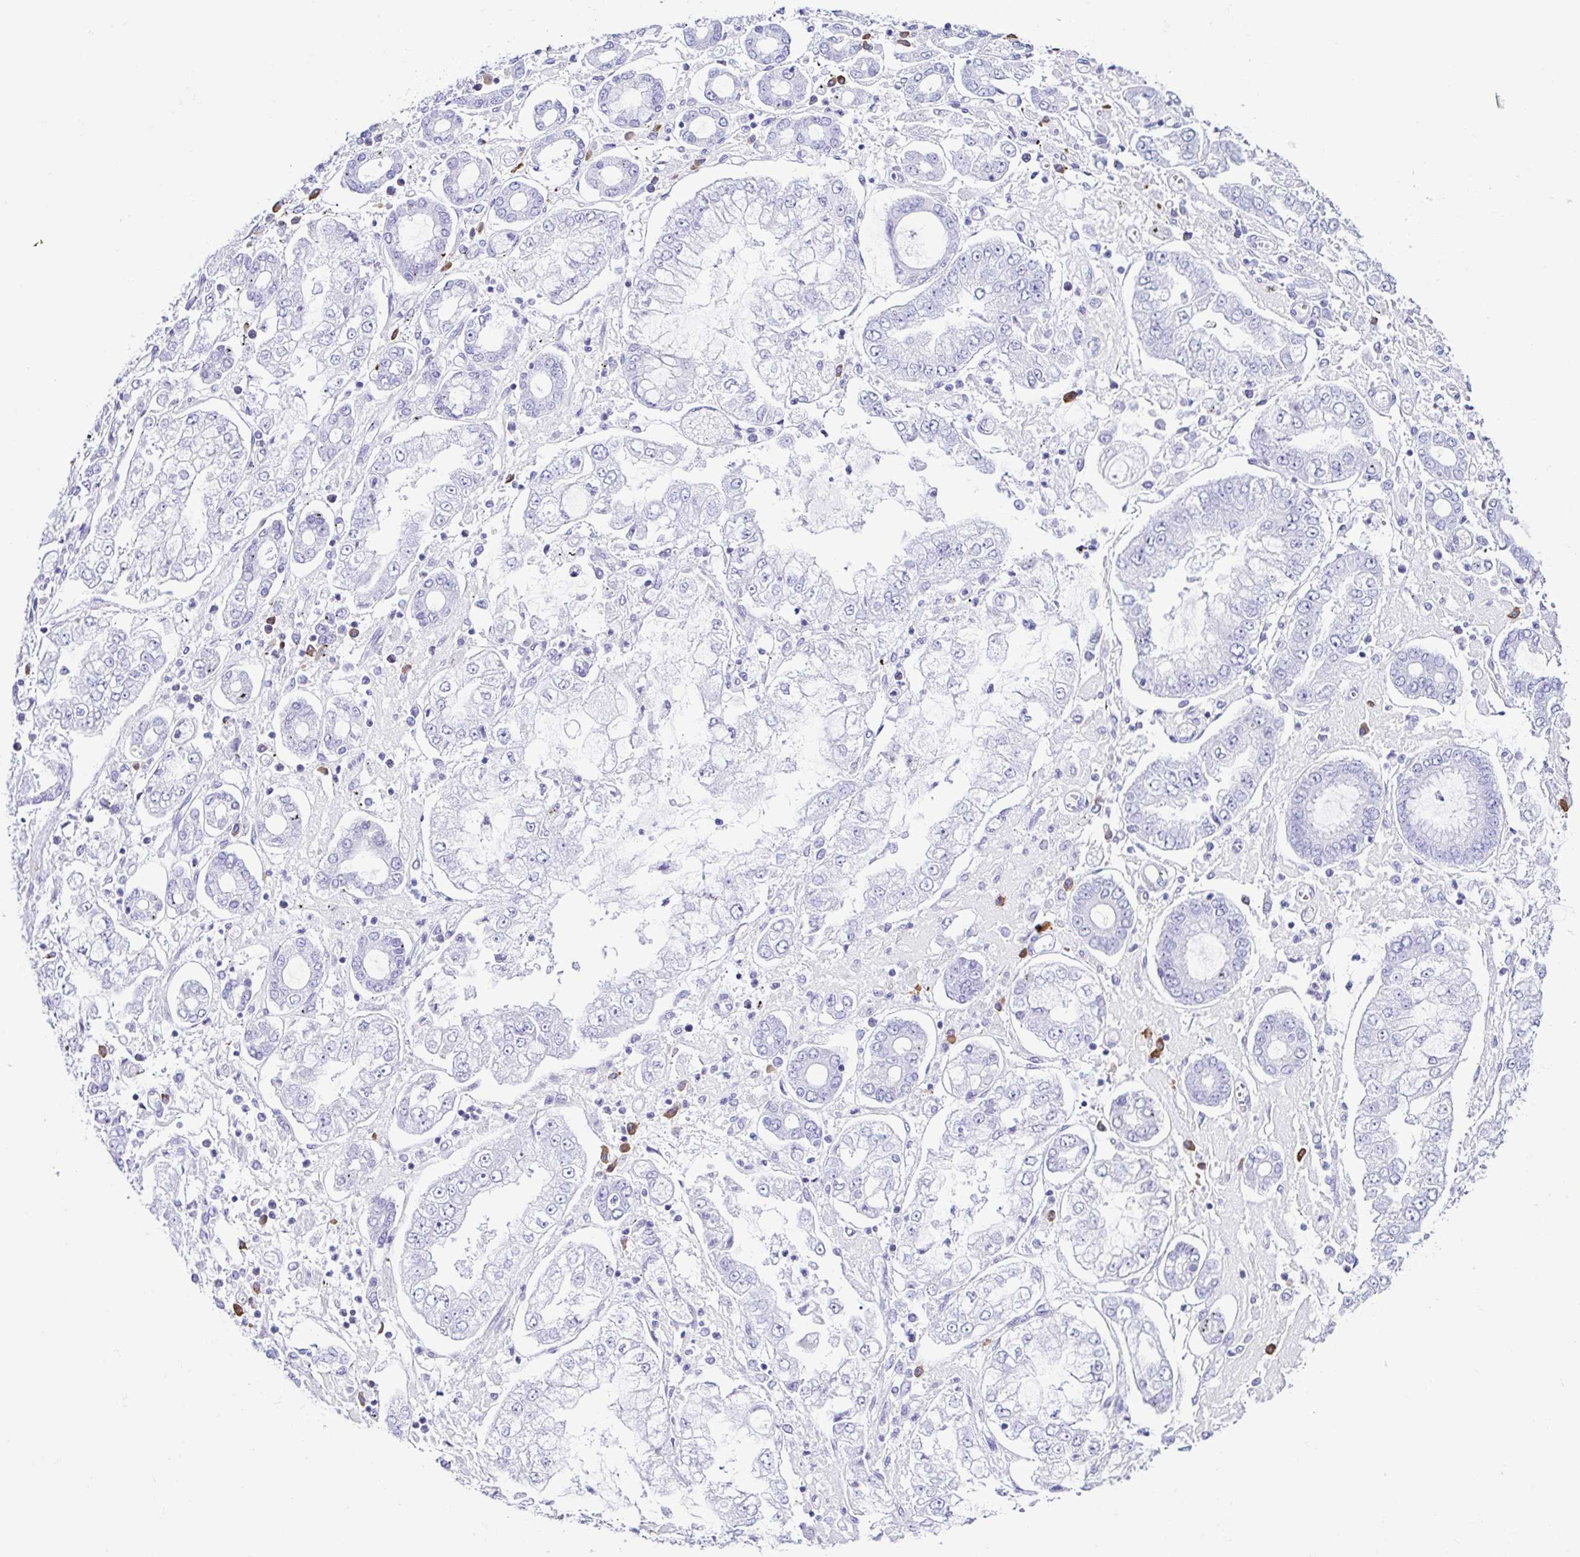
{"staining": {"intensity": "negative", "quantity": "none", "location": "none"}, "tissue": "stomach cancer", "cell_type": "Tumor cells", "image_type": "cancer", "snomed": [{"axis": "morphology", "description": "Adenocarcinoma, NOS"}, {"axis": "topography", "description": "Stomach"}], "caption": "The histopathology image reveals no staining of tumor cells in stomach adenocarcinoma.", "gene": "PIGF", "patient": {"sex": "male", "age": 76}}